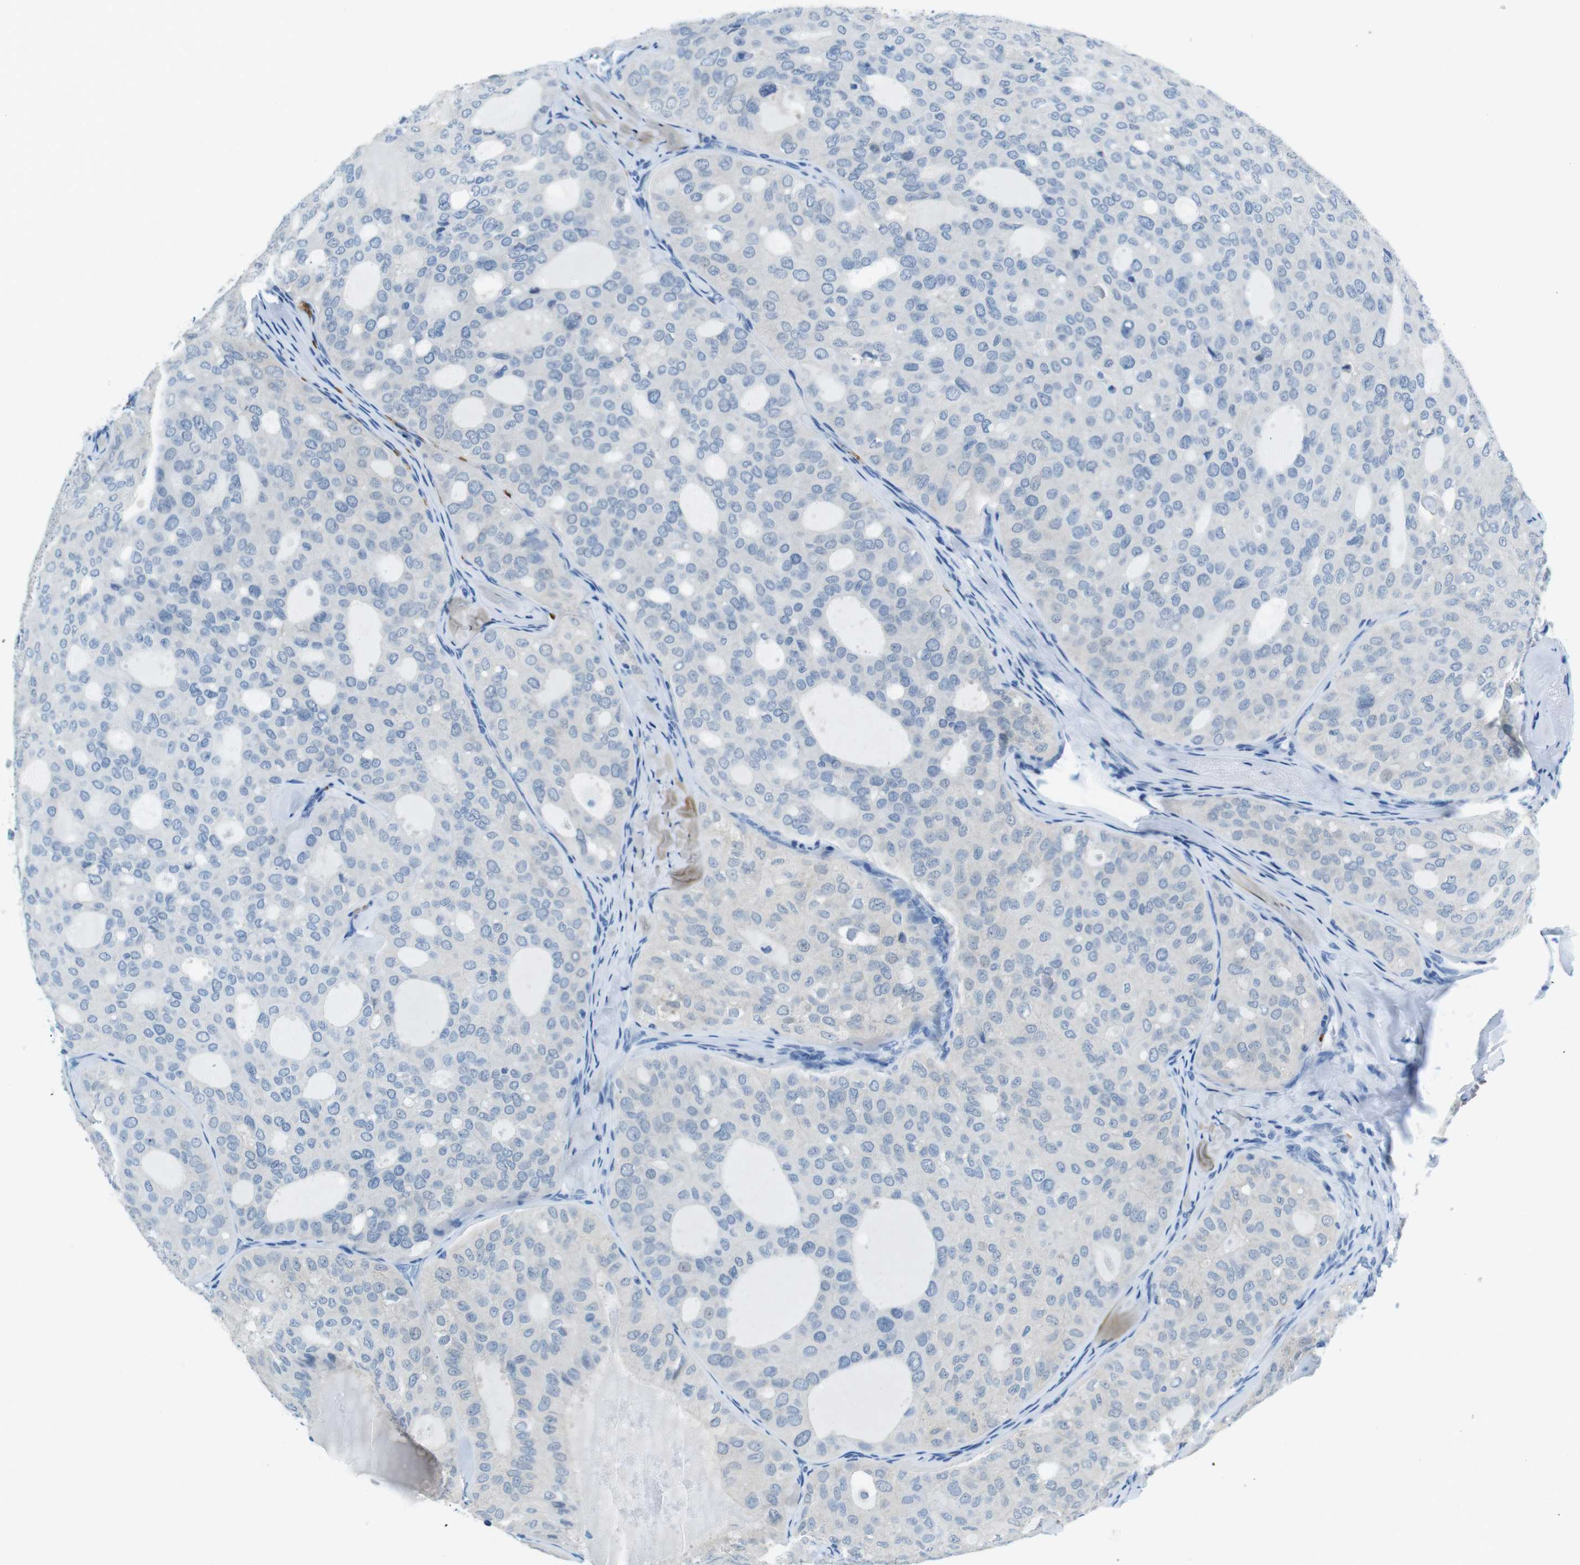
{"staining": {"intensity": "negative", "quantity": "none", "location": "none"}, "tissue": "thyroid cancer", "cell_type": "Tumor cells", "image_type": "cancer", "snomed": [{"axis": "morphology", "description": "Follicular adenoma carcinoma, NOS"}, {"axis": "topography", "description": "Thyroid gland"}], "caption": "IHC histopathology image of thyroid cancer (follicular adenoma carcinoma) stained for a protein (brown), which displays no positivity in tumor cells.", "gene": "TFAP2C", "patient": {"sex": "male", "age": 75}}